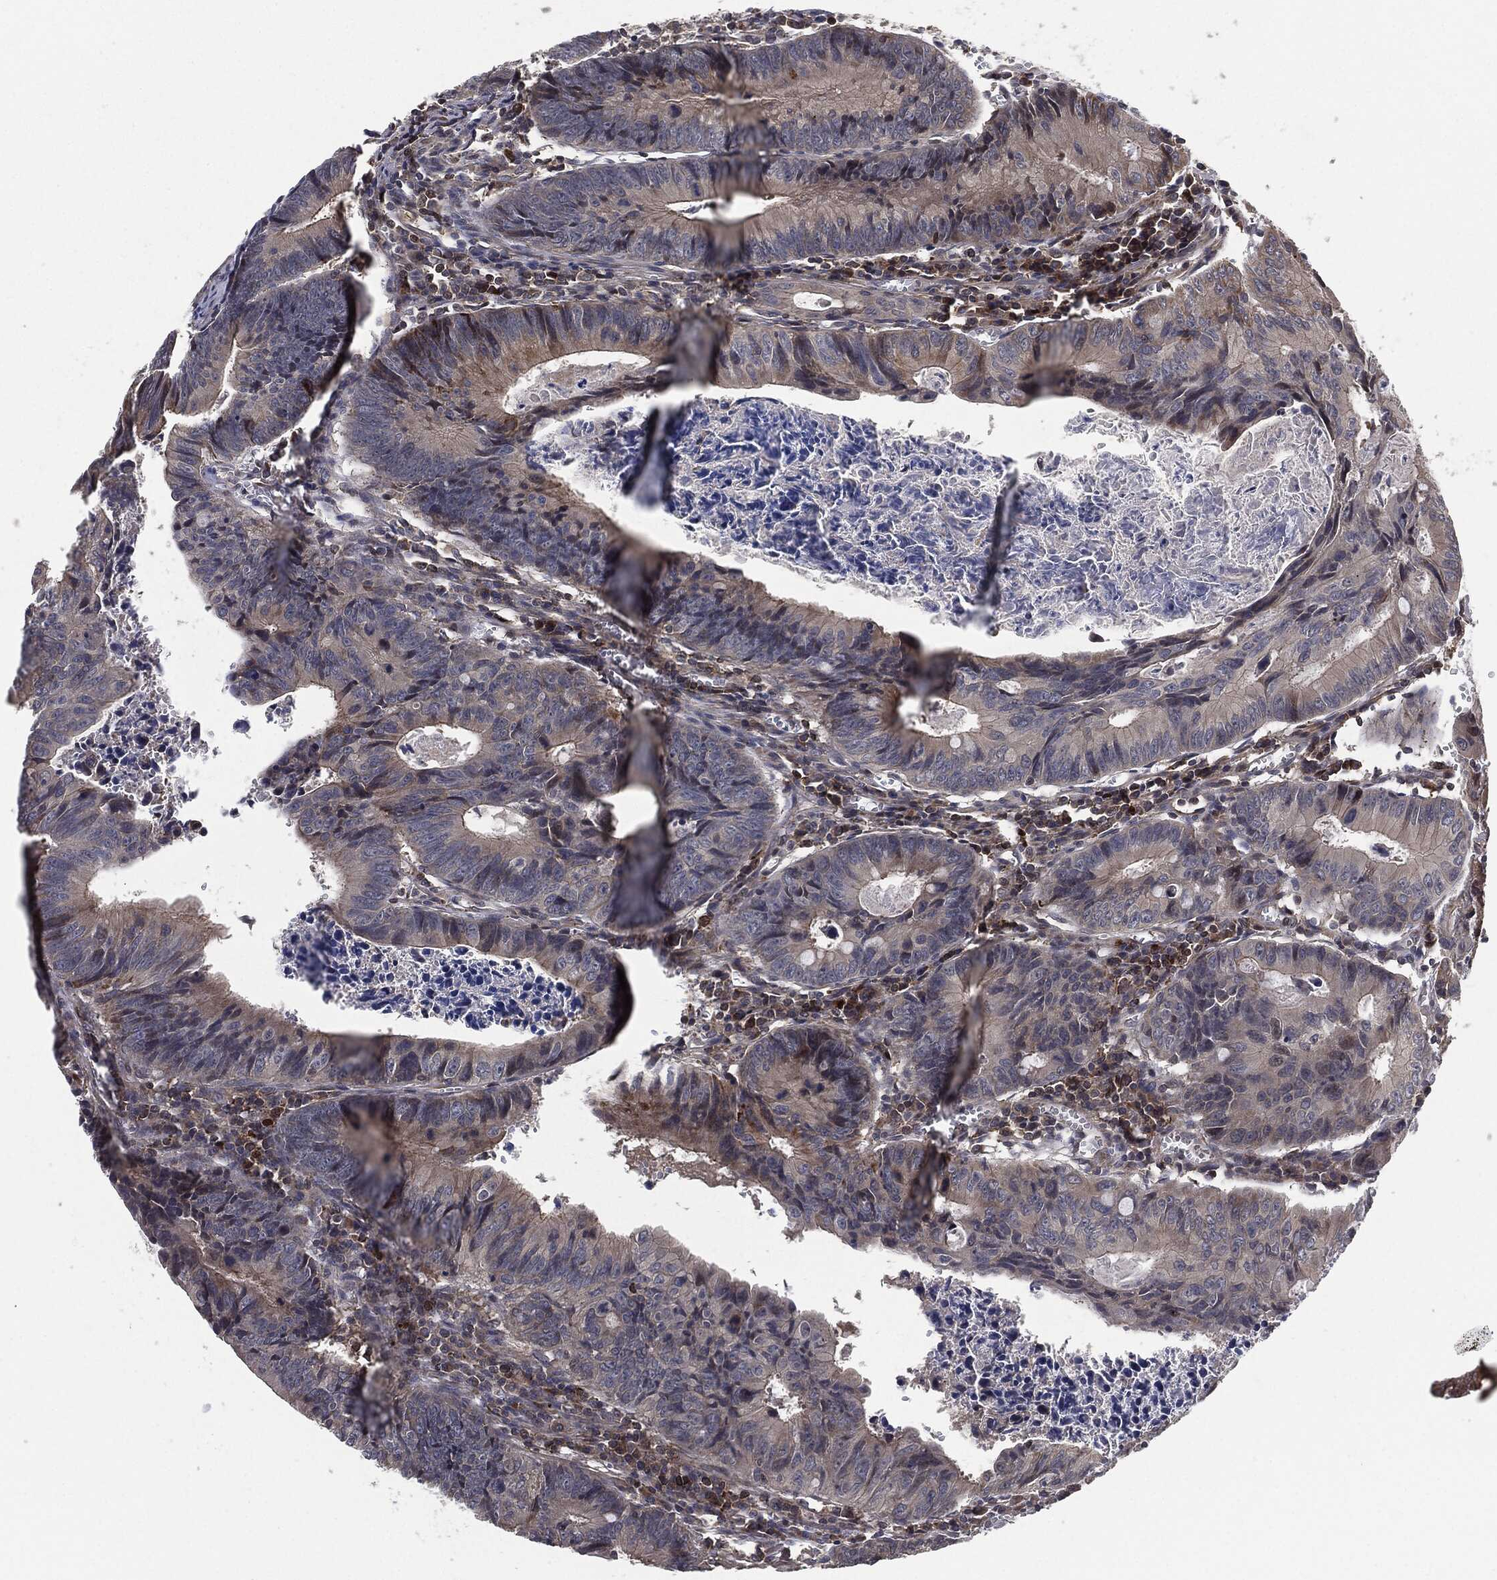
{"staining": {"intensity": "weak", "quantity": "<25%", "location": "cytoplasmic/membranous"}, "tissue": "colorectal cancer", "cell_type": "Tumor cells", "image_type": "cancer", "snomed": [{"axis": "morphology", "description": "Adenocarcinoma, NOS"}, {"axis": "topography", "description": "Colon"}], "caption": "Tumor cells are negative for protein expression in human colorectal cancer (adenocarcinoma). (Immunohistochemistry (ihc), brightfield microscopy, high magnification).", "gene": "UBR1", "patient": {"sex": "female", "age": 87}}